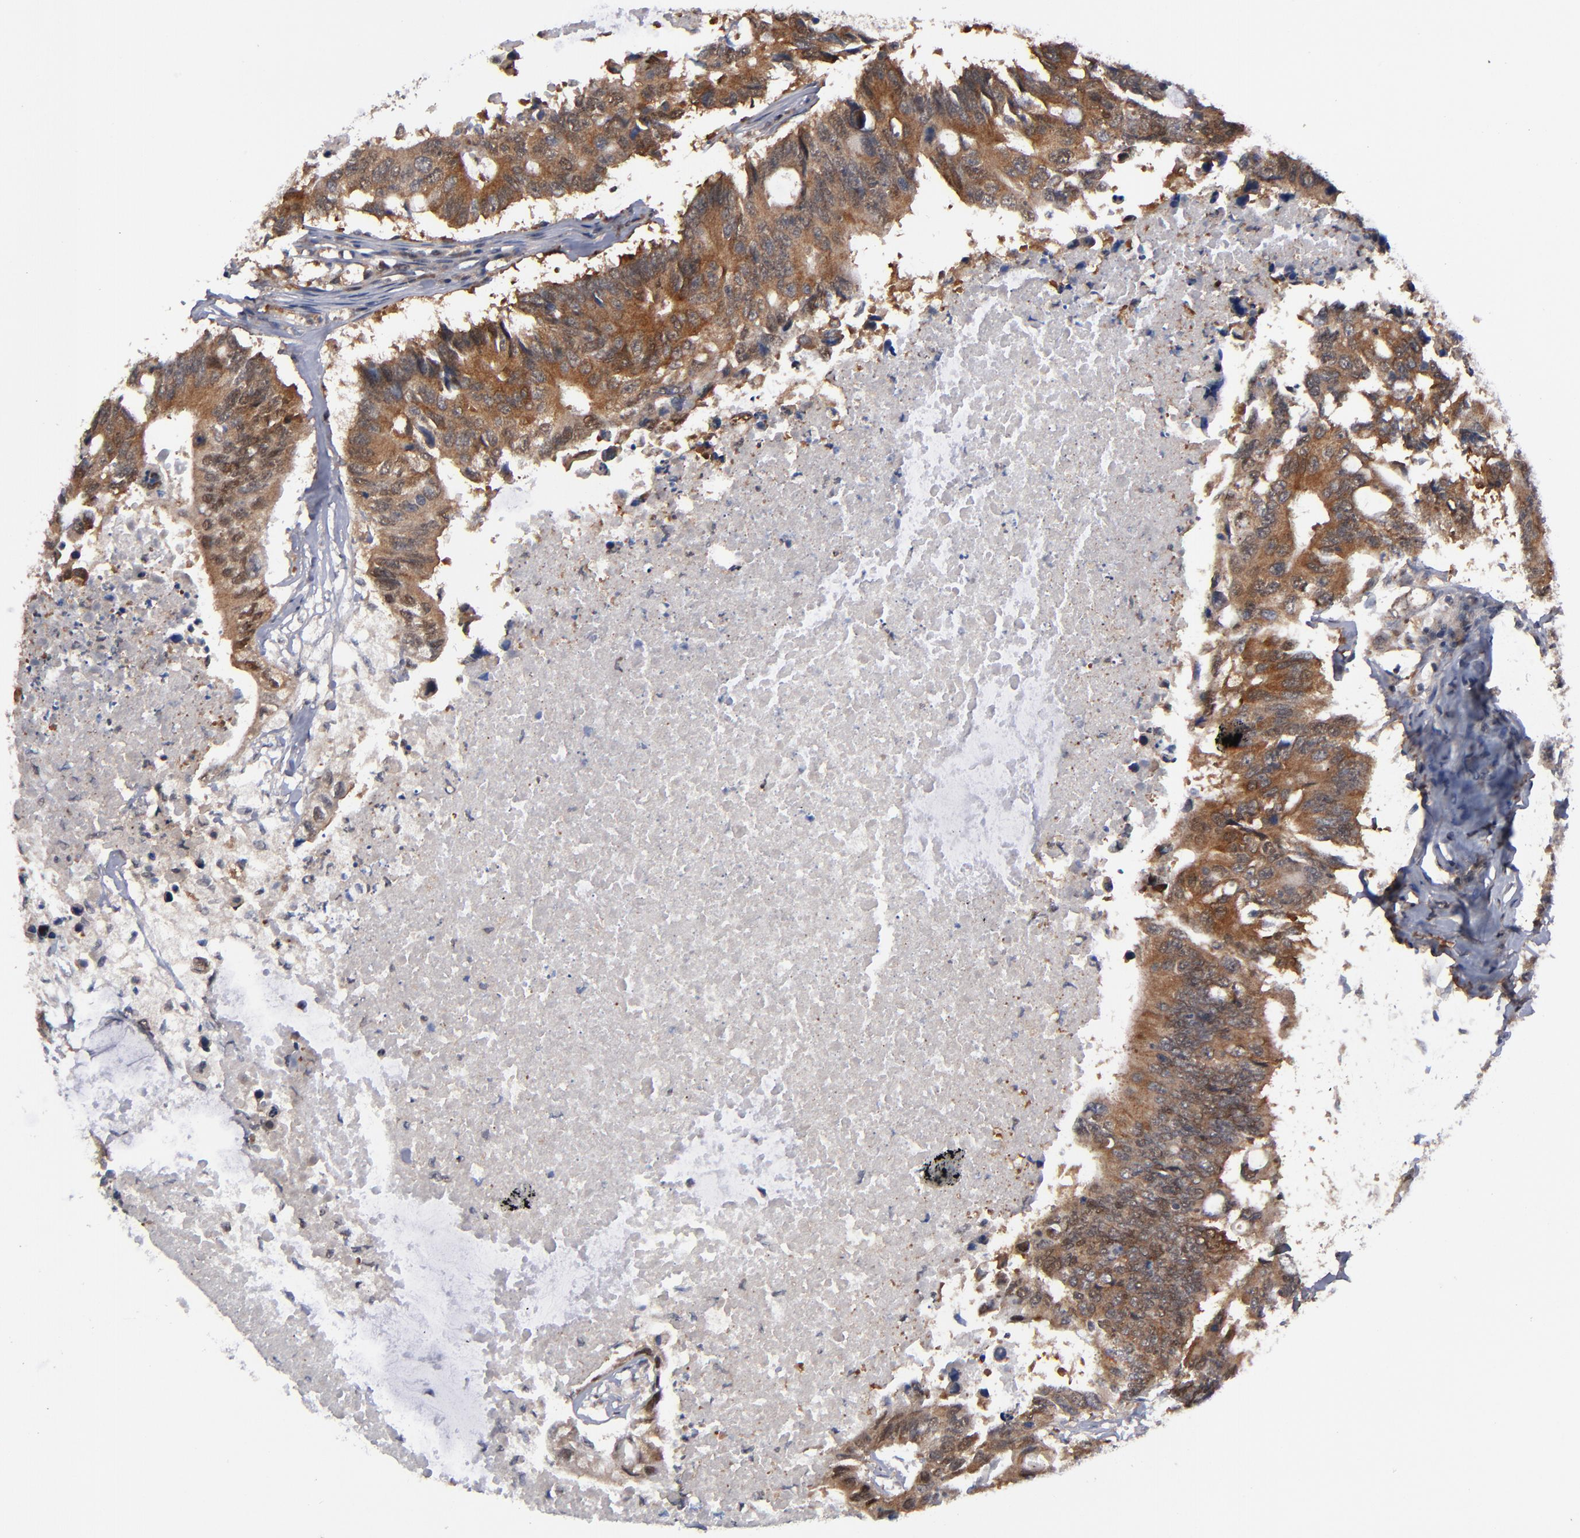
{"staining": {"intensity": "strong", "quantity": ">75%", "location": "cytoplasmic/membranous"}, "tissue": "colorectal cancer", "cell_type": "Tumor cells", "image_type": "cancer", "snomed": [{"axis": "morphology", "description": "Adenocarcinoma, NOS"}, {"axis": "topography", "description": "Colon"}], "caption": "Immunohistochemistry of human adenocarcinoma (colorectal) reveals high levels of strong cytoplasmic/membranous expression in approximately >75% of tumor cells.", "gene": "ALG13", "patient": {"sex": "male", "age": 71}}